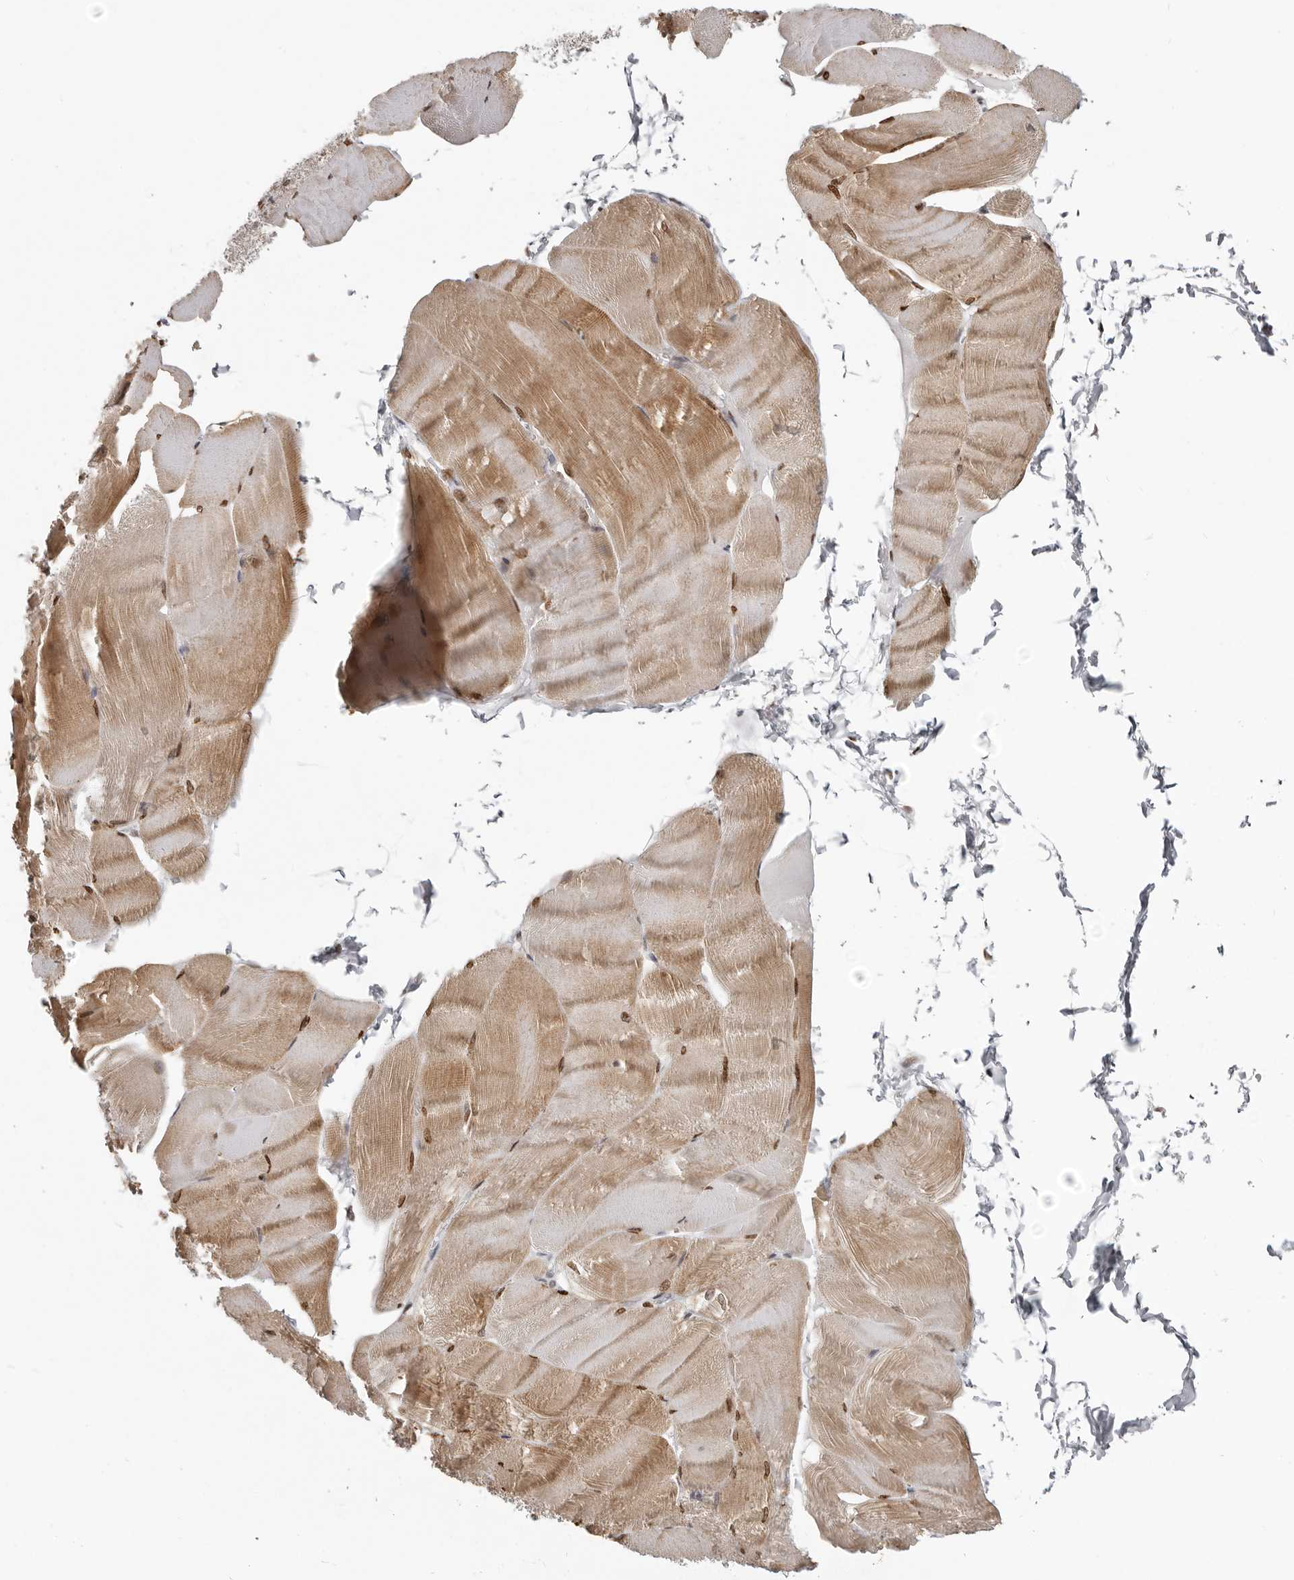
{"staining": {"intensity": "strong", "quantity": ">75%", "location": "cytoplasmic/membranous,nuclear"}, "tissue": "skeletal muscle", "cell_type": "Myocytes", "image_type": "normal", "snomed": [{"axis": "morphology", "description": "Normal tissue, NOS"}, {"axis": "morphology", "description": "Basal cell carcinoma"}, {"axis": "topography", "description": "Skeletal muscle"}], "caption": "Protein positivity by IHC displays strong cytoplasmic/membranous,nuclear staining in approximately >75% of myocytes in unremarkable skeletal muscle.", "gene": "SRP19", "patient": {"sex": "female", "age": 64}}